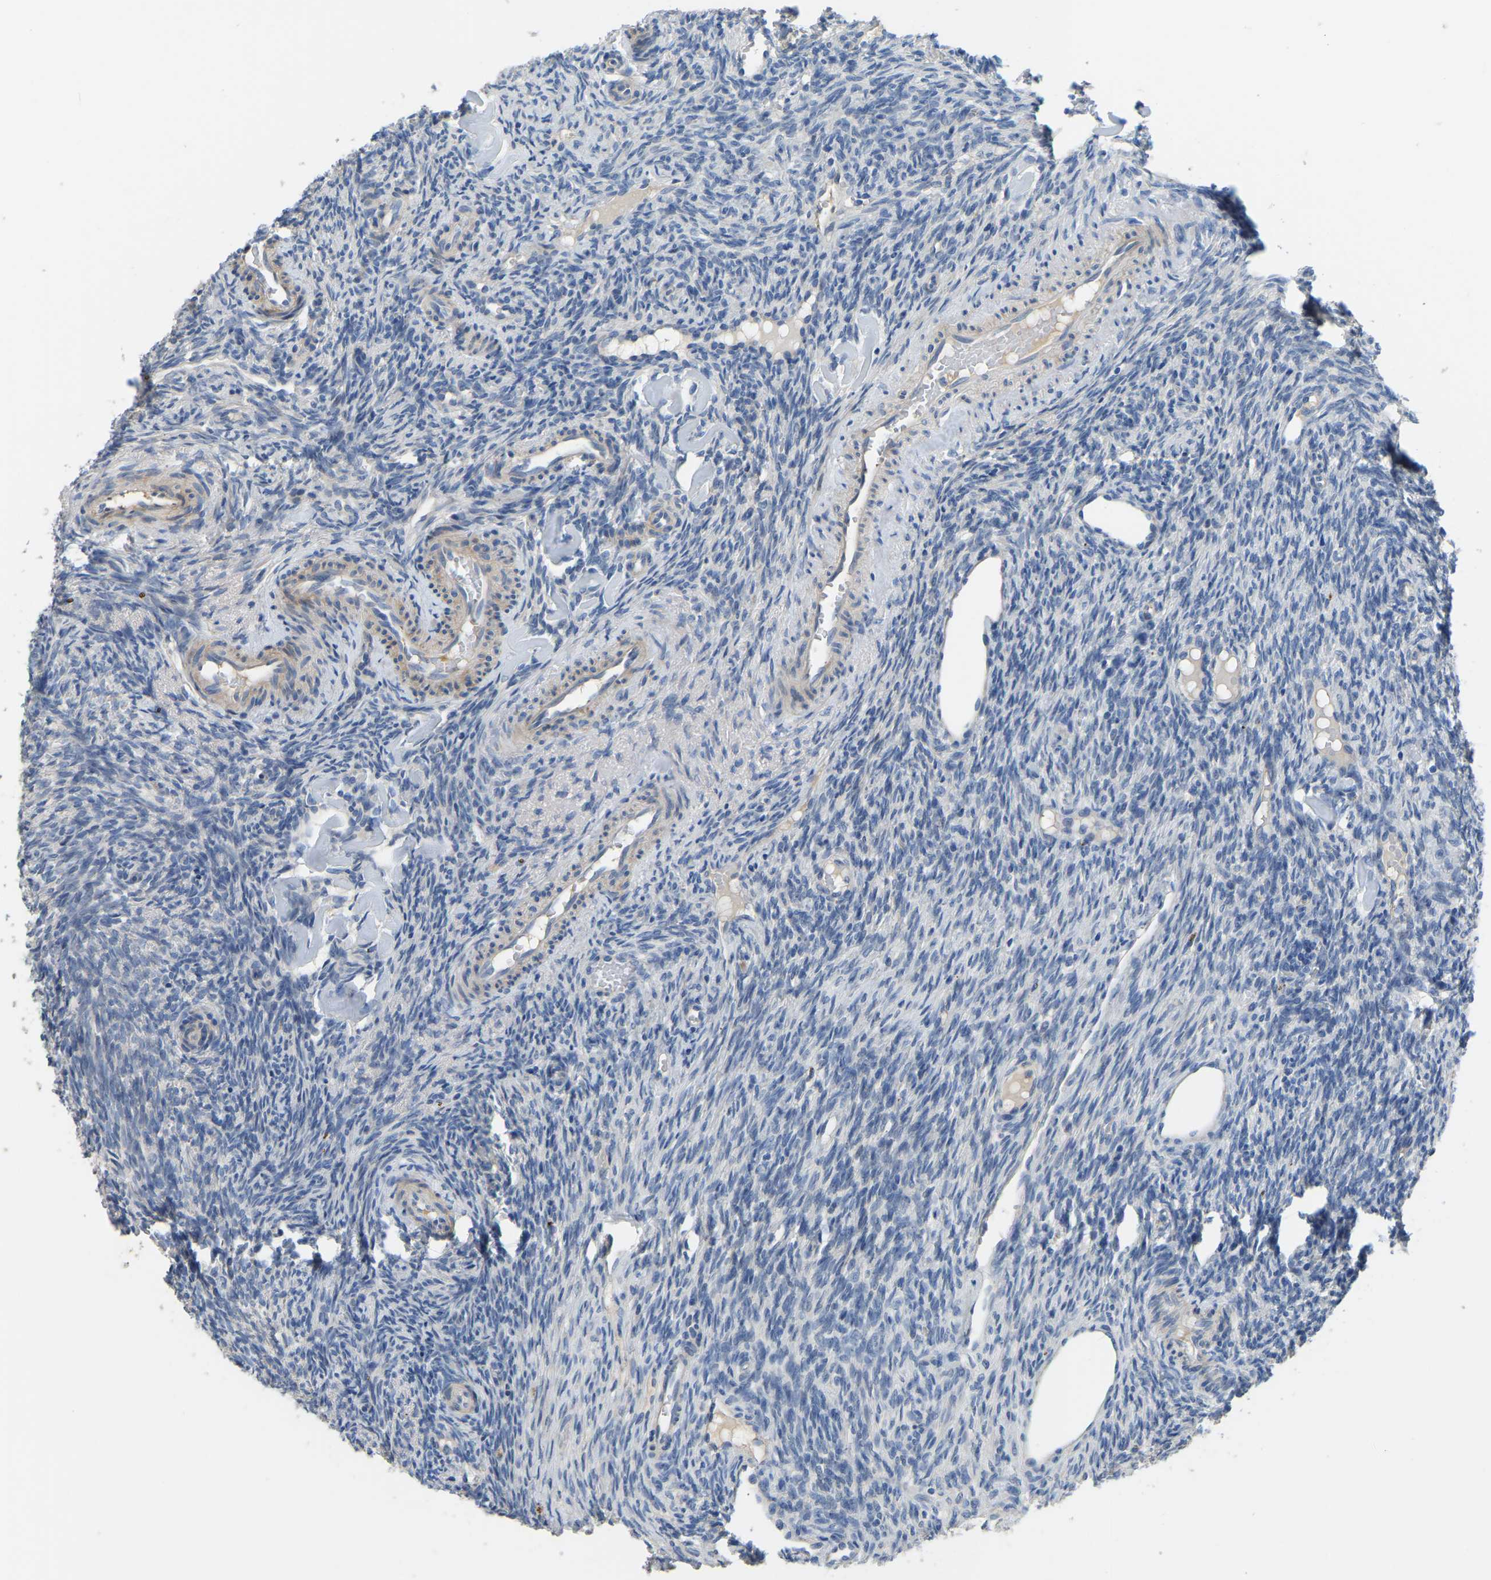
{"staining": {"intensity": "weak", "quantity": ">75%", "location": "cytoplasmic/membranous"}, "tissue": "ovary", "cell_type": "Follicle cells", "image_type": "normal", "snomed": [{"axis": "morphology", "description": "Normal tissue, NOS"}, {"axis": "topography", "description": "Ovary"}], "caption": "A histopathology image of human ovary stained for a protein displays weak cytoplasmic/membranous brown staining in follicle cells.", "gene": "HIGD2B", "patient": {"sex": "female", "age": 41}}